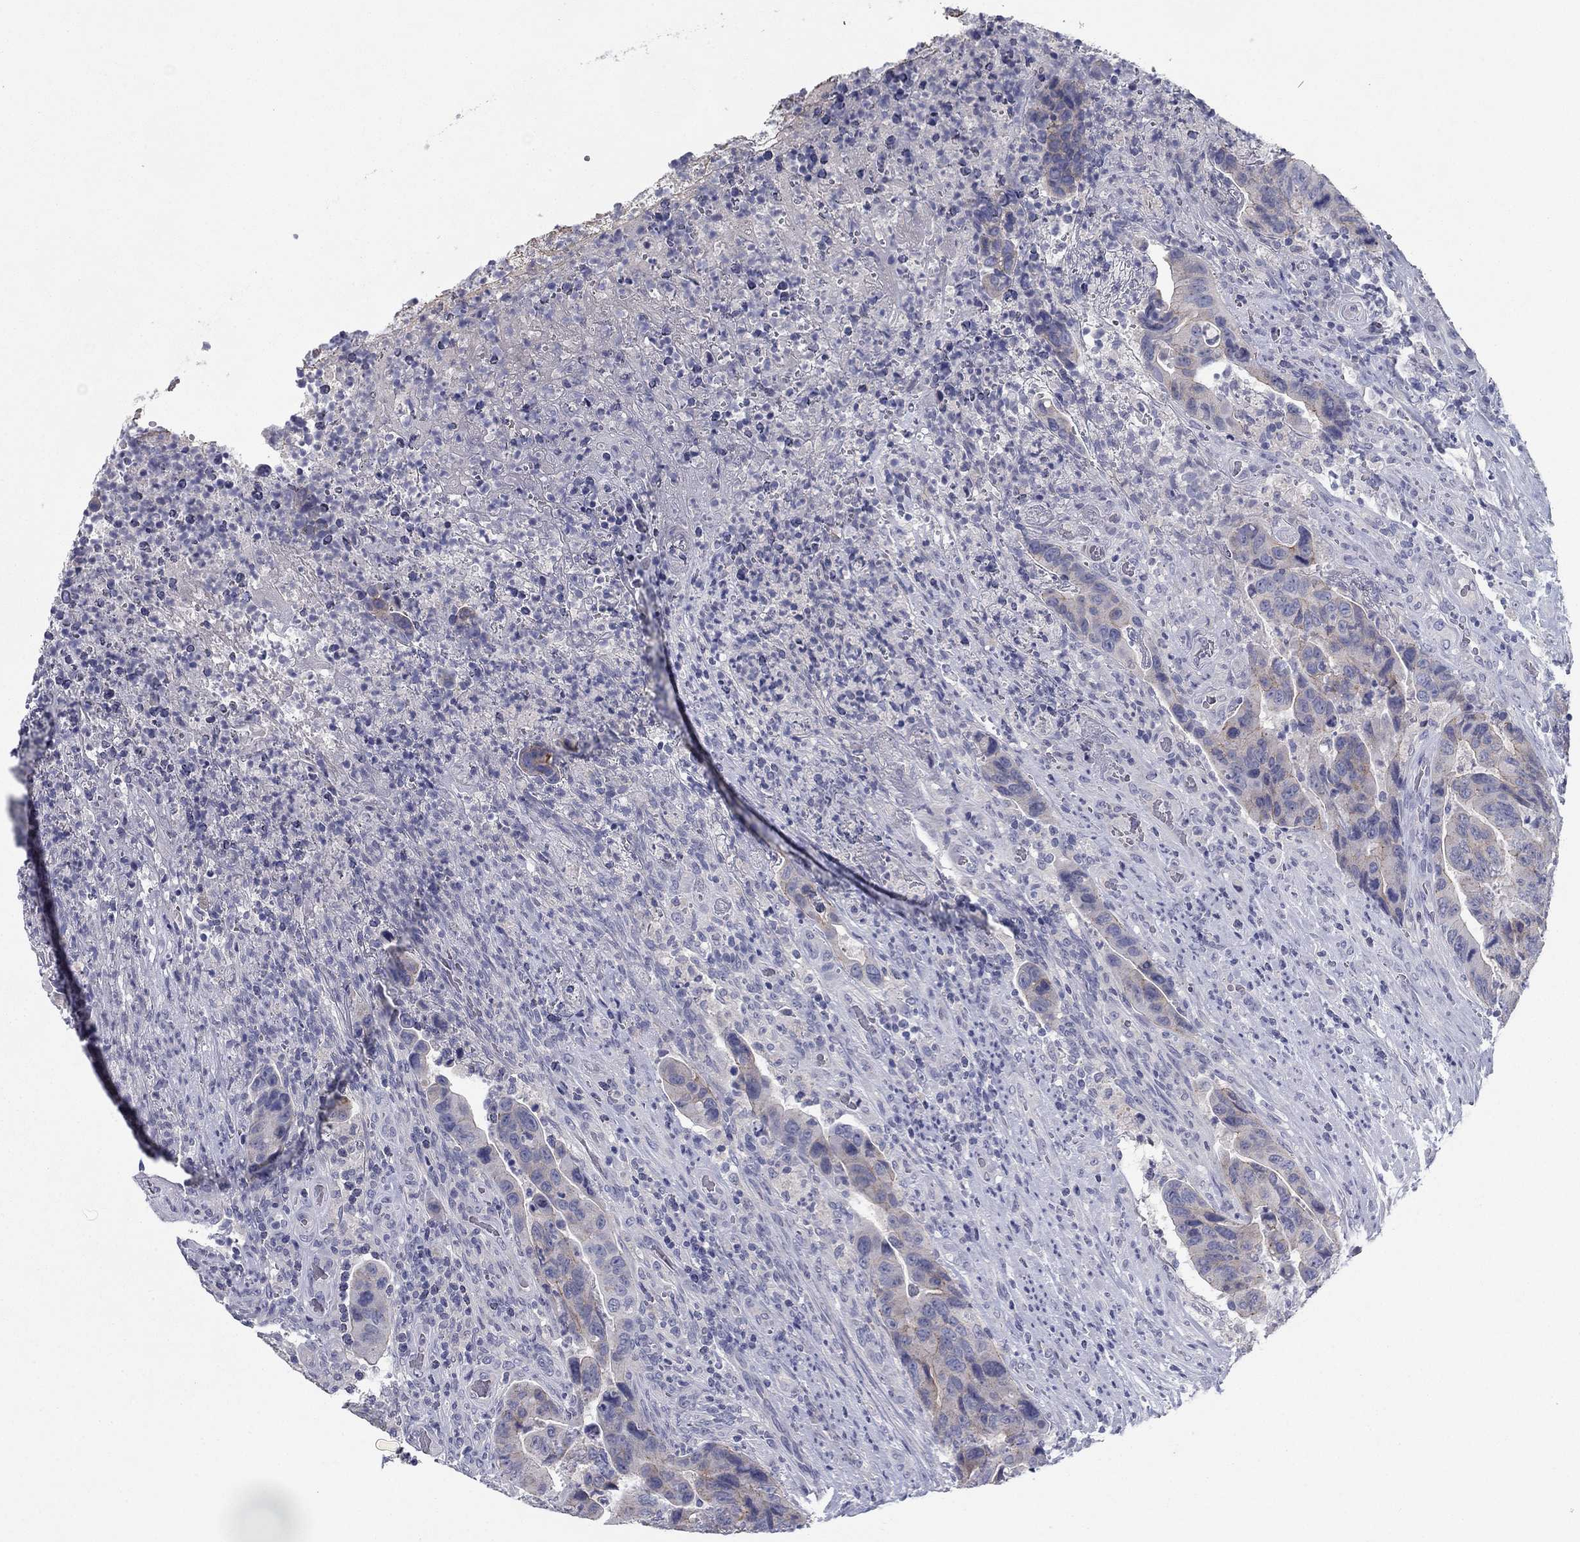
{"staining": {"intensity": "moderate", "quantity": "<25%", "location": "cytoplasmic/membranous"}, "tissue": "colorectal cancer", "cell_type": "Tumor cells", "image_type": "cancer", "snomed": [{"axis": "morphology", "description": "Adenocarcinoma, NOS"}, {"axis": "topography", "description": "Colon"}], "caption": "Human colorectal cancer (adenocarcinoma) stained with a protein marker demonstrates moderate staining in tumor cells.", "gene": "CNTNAP4", "patient": {"sex": "female", "age": 56}}